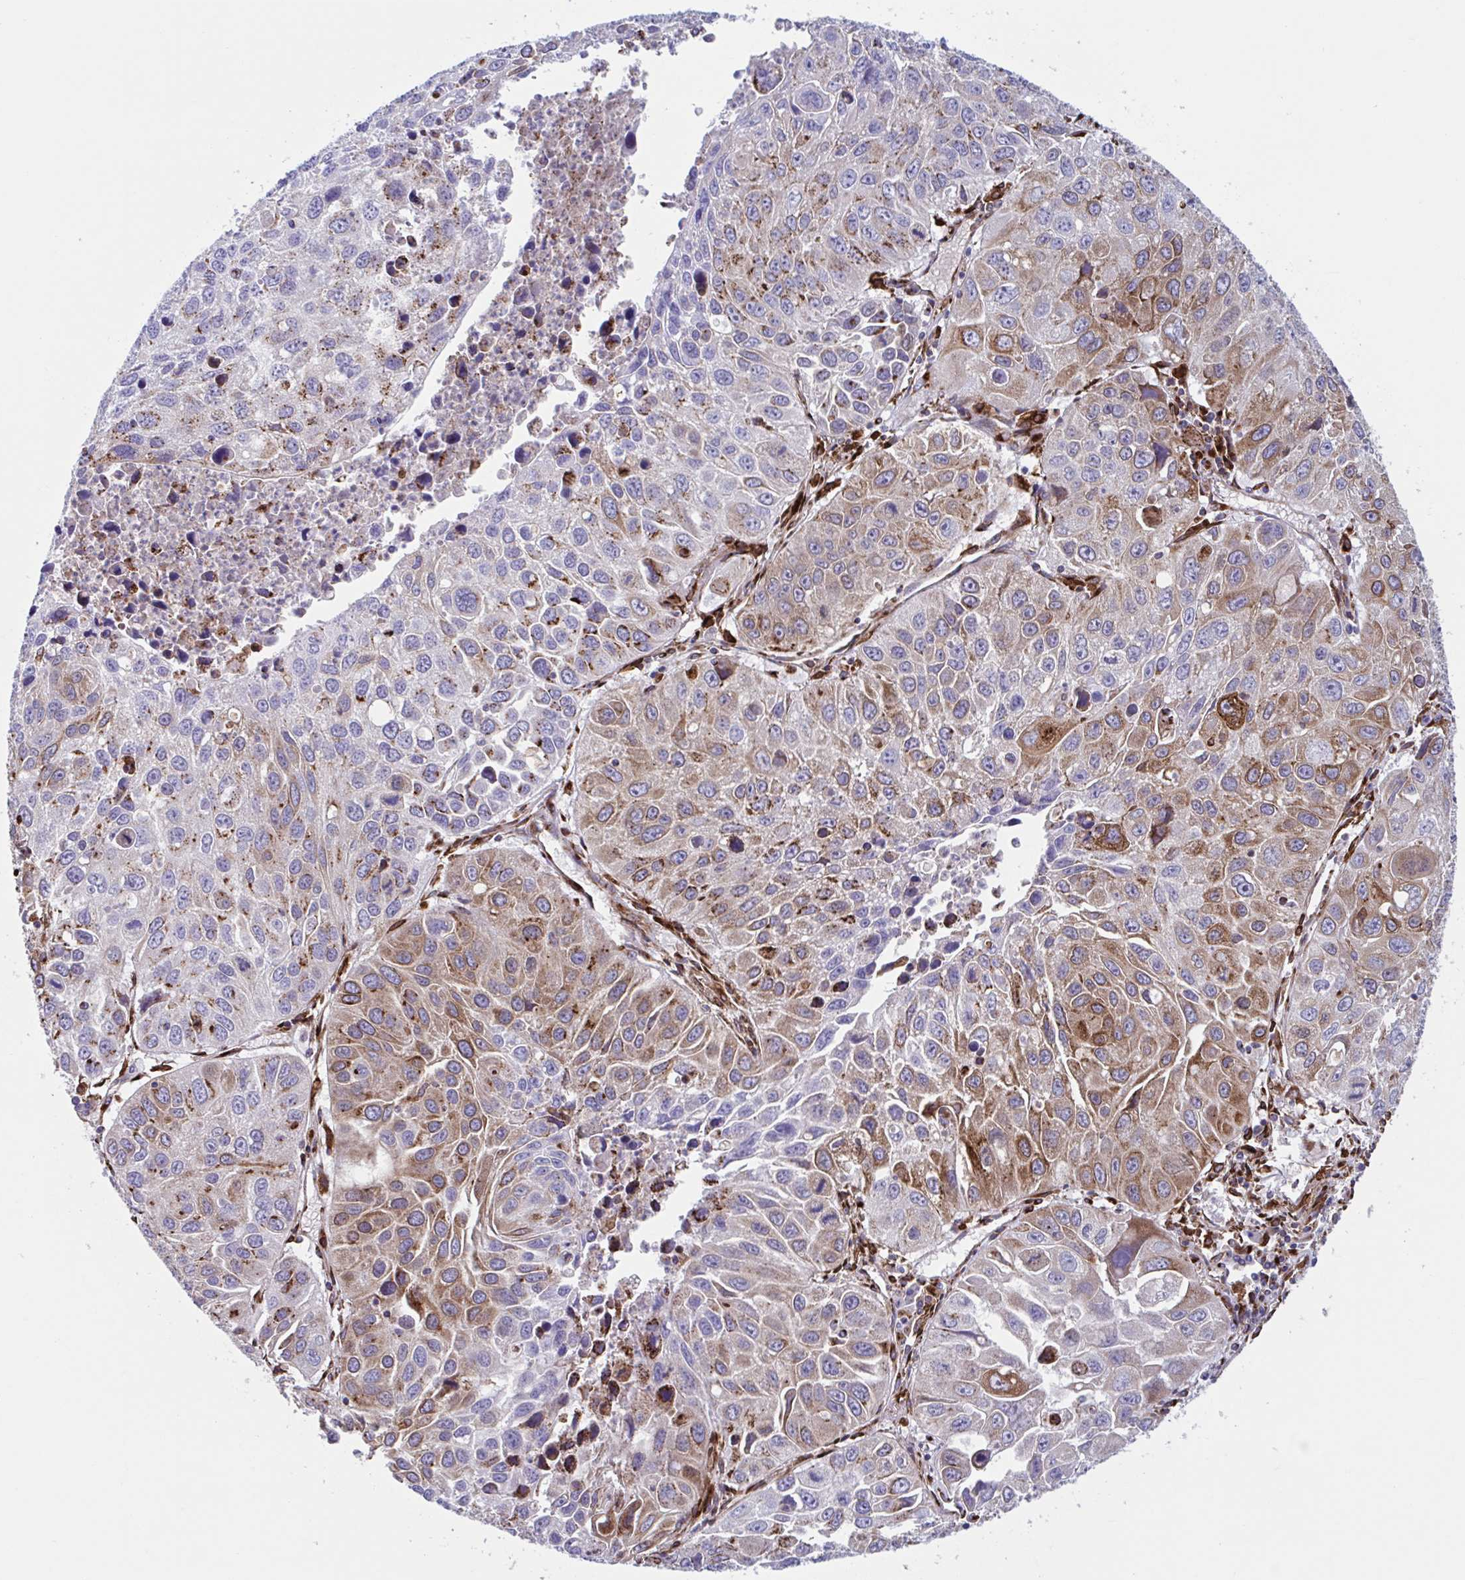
{"staining": {"intensity": "moderate", "quantity": "25%-75%", "location": "cytoplasmic/membranous"}, "tissue": "lung cancer", "cell_type": "Tumor cells", "image_type": "cancer", "snomed": [{"axis": "morphology", "description": "Squamous cell carcinoma, NOS"}, {"axis": "topography", "description": "Lung"}], "caption": "This photomicrograph exhibits IHC staining of lung cancer (squamous cell carcinoma), with medium moderate cytoplasmic/membranous expression in approximately 25%-75% of tumor cells.", "gene": "RFK", "patient": {"sex": "female", "age": 61}}